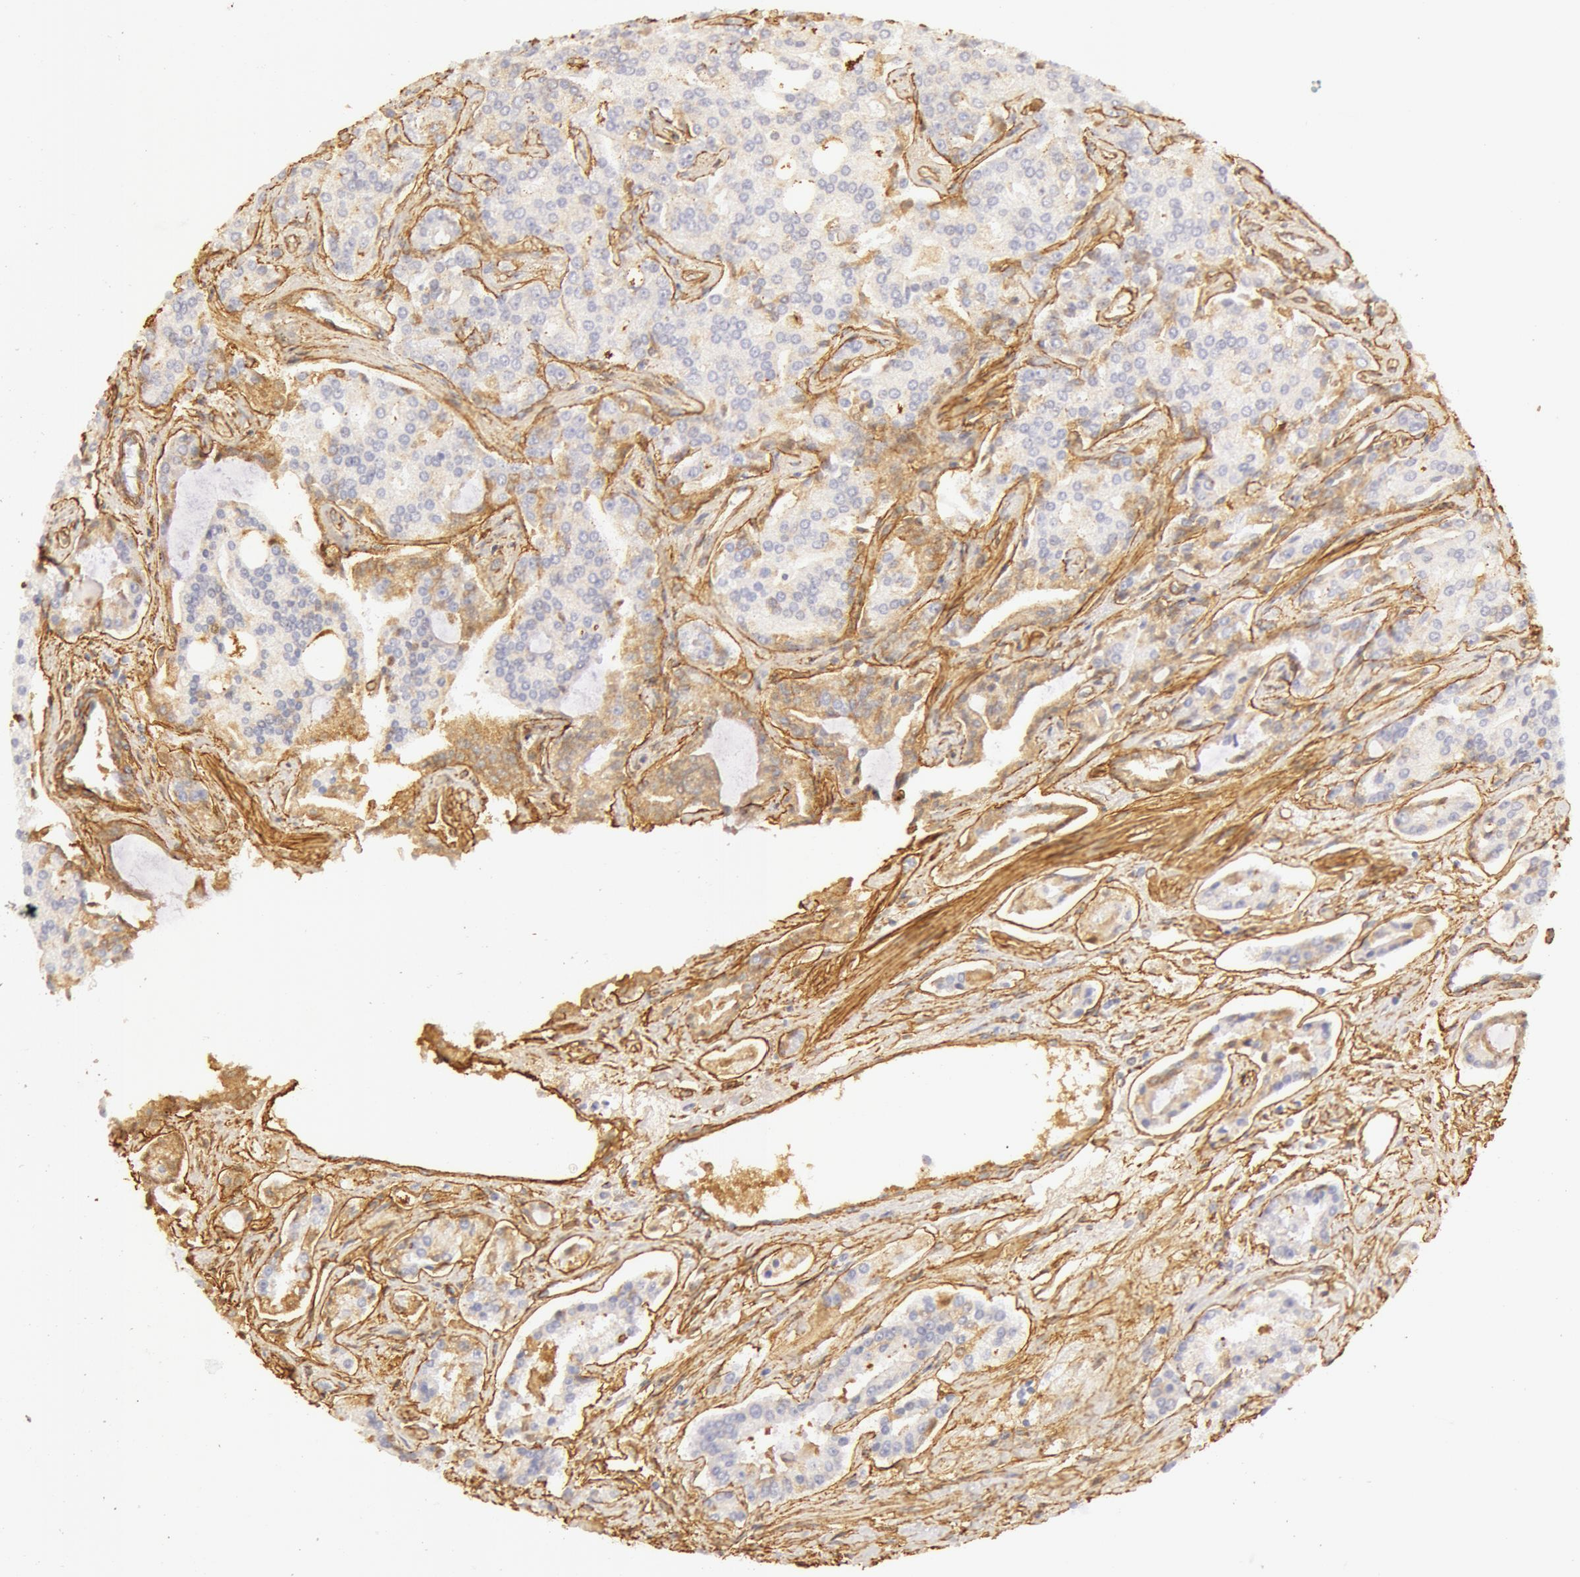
{"staining": {"intensity": "negative", "quantity": "none", "location": "none"}, "tissue": "prostate cancer", "cell_type": "Tumor cells", "image_type": "cancer", "snomed": [{"axis": "morphology", "description": "Adenocarcinoma, Medium grade"}, {"axis": "topography", "description": "Prostate"}], "caption": "Immunohistochemistry (IHC) of human prostate cancer (adenocarcinoma (medium-grade)) demonstrates no positivity in tumor cells. Brightfield microscopy of IHC stained with DAB (3,3'-diaminobenzidine) (brown) and hematoxylin (blue), captured at high magnification.", "gene": "COL4A1", "patient": {"sex": "male", "age": 72}}